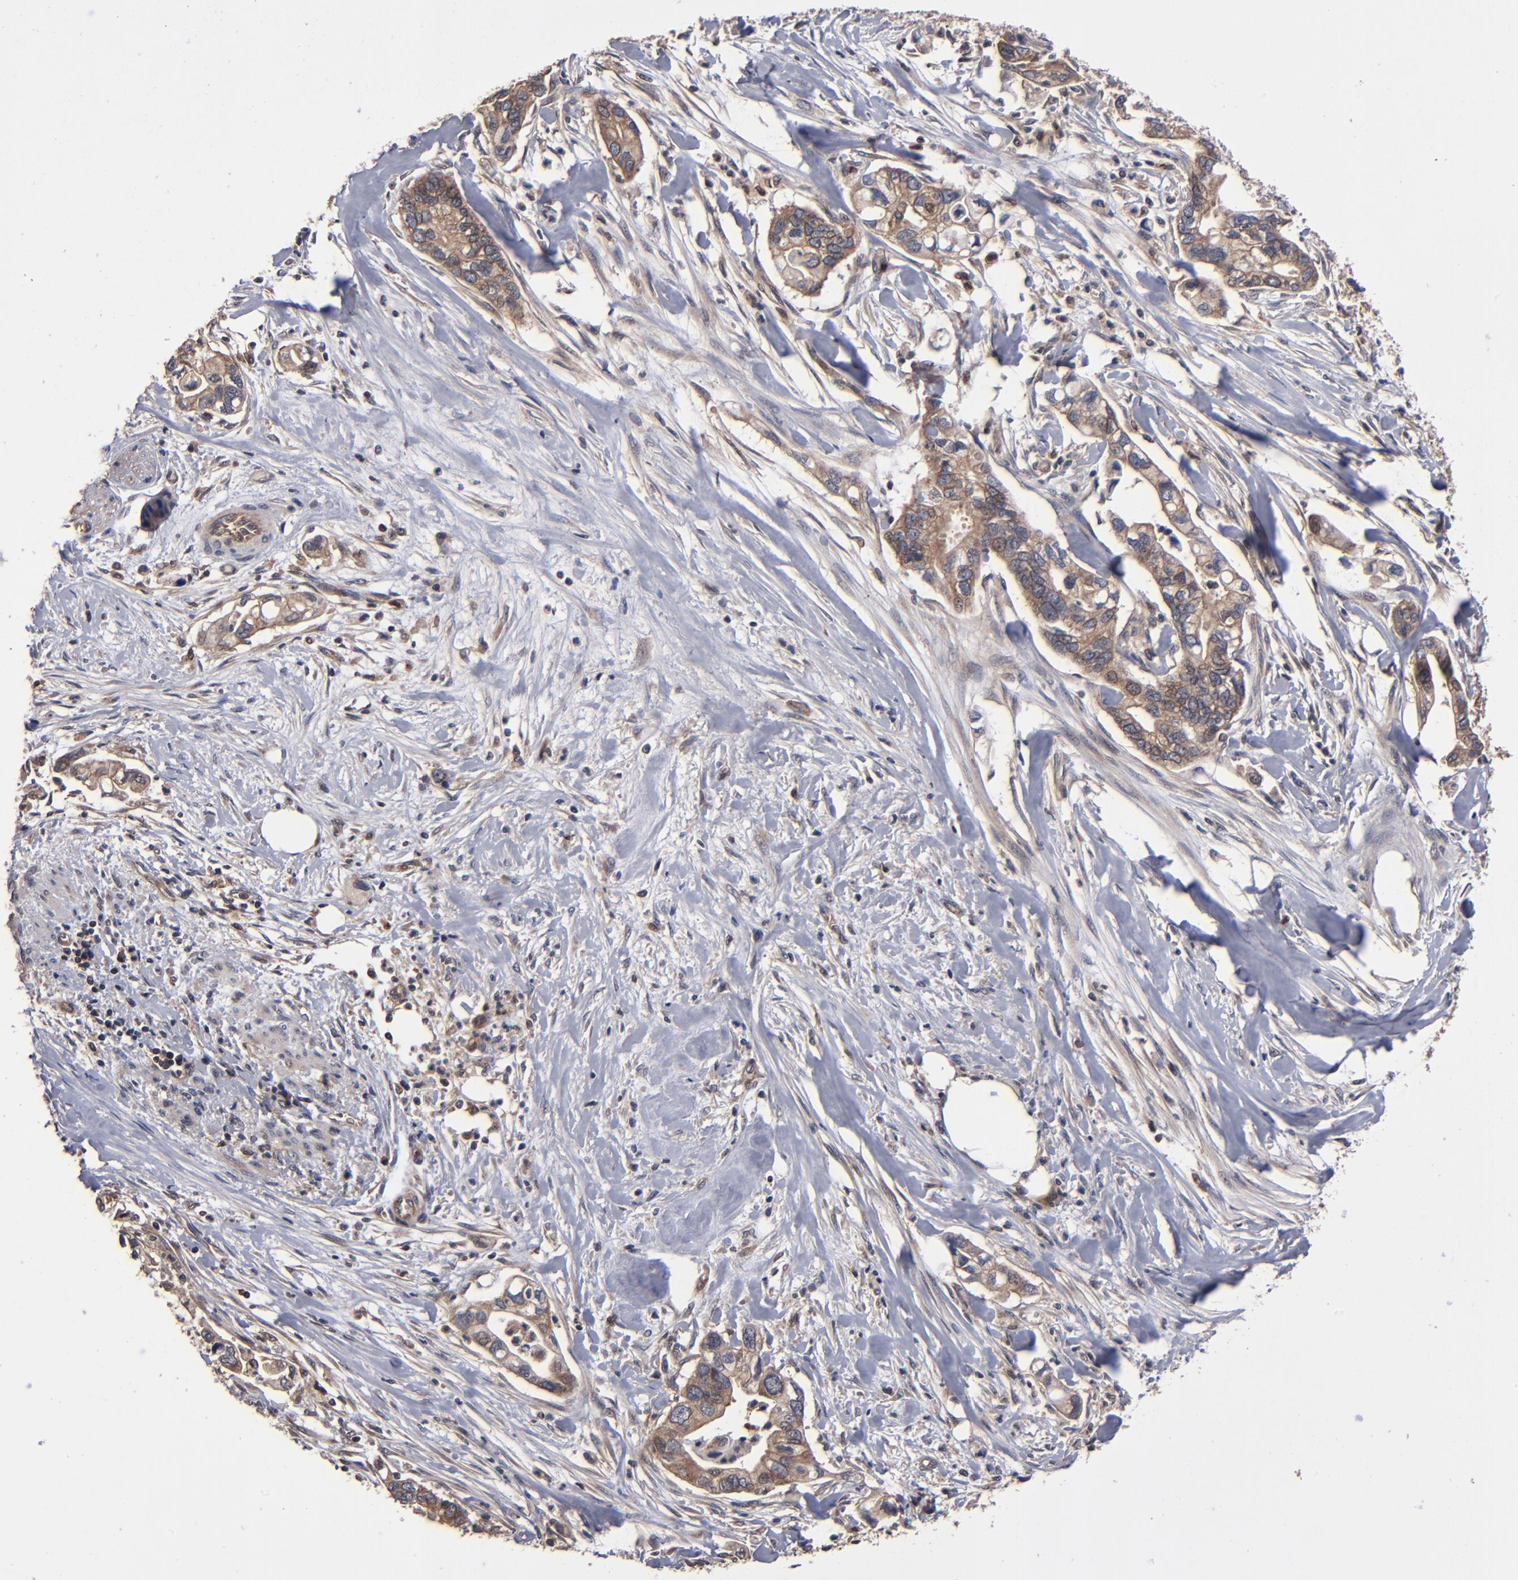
{"staining": {"intensity": "moderate", "quantity": ">75%", "location": "cytoplasmic/membranous"}, "tissue": "pancreatic cancer", "cell_type": "Tumor cells", "image_type": "cancer", "snomed": [{"axis": "morphology", "description": "Adenocarcinoma, NOS"}, {"axis": "topography", "description": "Pancreas"}], "caption": "A brown stain highlights moderate cytoplasmic/membranous staining of a protein in human pancreatic cancer tumor cells.", "gene": "BDKRB1", "patient": {"sex": "male", "age": 70}}